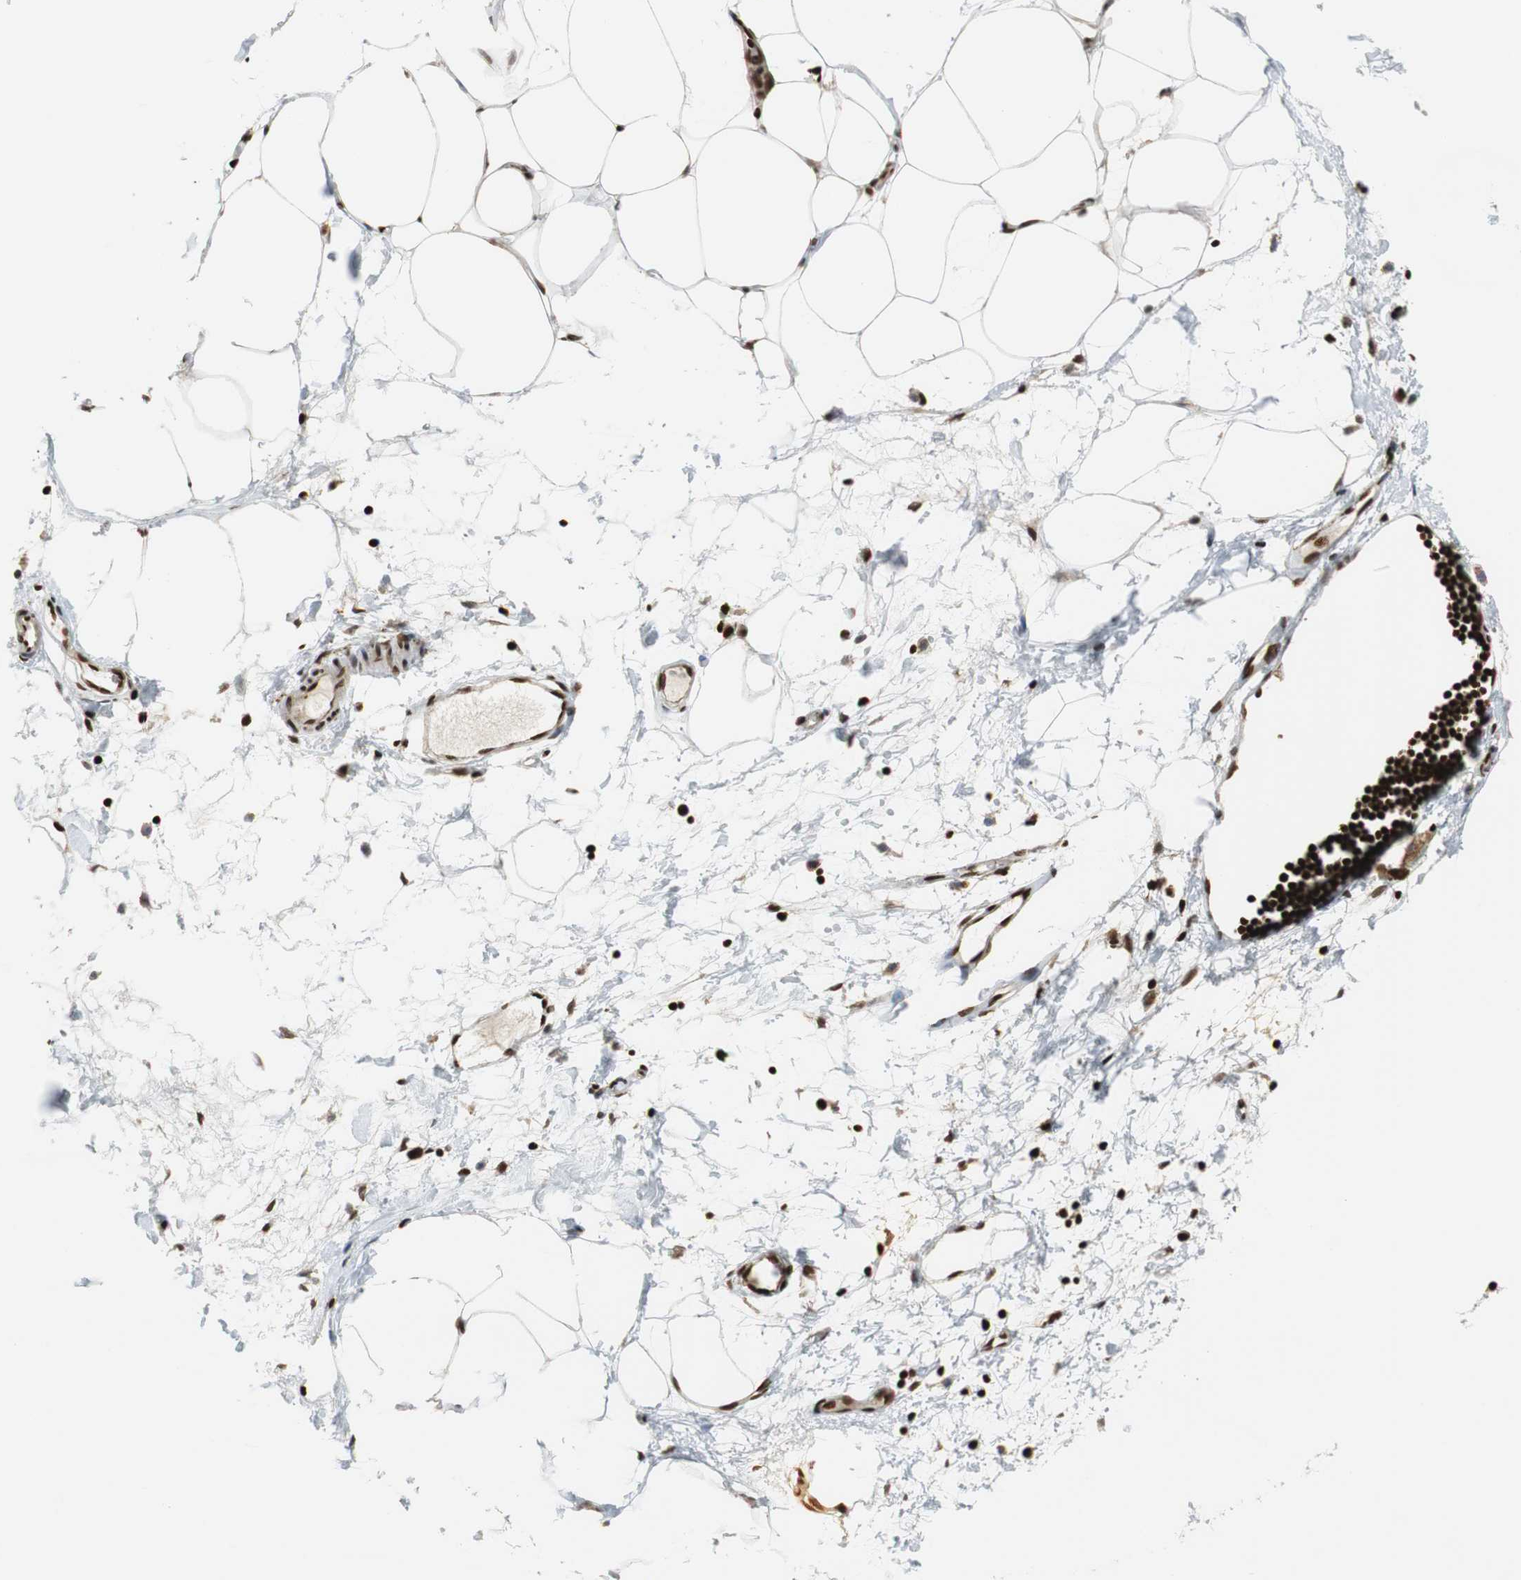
{"staining": {"intensity": "strong", "quantity": "25%-75%", "location": "nuclear"}, "tissue": "adipose tissue", "cell_type": "Adipocytes", "image_type": "normal", "snomed": [{"axis": "morphology", "description": "Normal tissue, NOS"}, {"axis": "morphology", "description": "Adenocarcinoma, NOS"}, {"axis": "topography", "description": "Colon"}, {"axis": "topography", "description": "Peripheral nerve tissue"}], "caption": "DAB immunohistochemical staining of unremarkable human adipose tissue shows strong nuclear protein staining in approximately 25%-75% of adipocytes. The staining was performed using DAB to visualize the protein expression in brown, while the nuclei were stained in blue with hematoxylin (Magnification: 20x).", "gene": "HDAC1", "patient": {"sex": "male", "age": 14}}